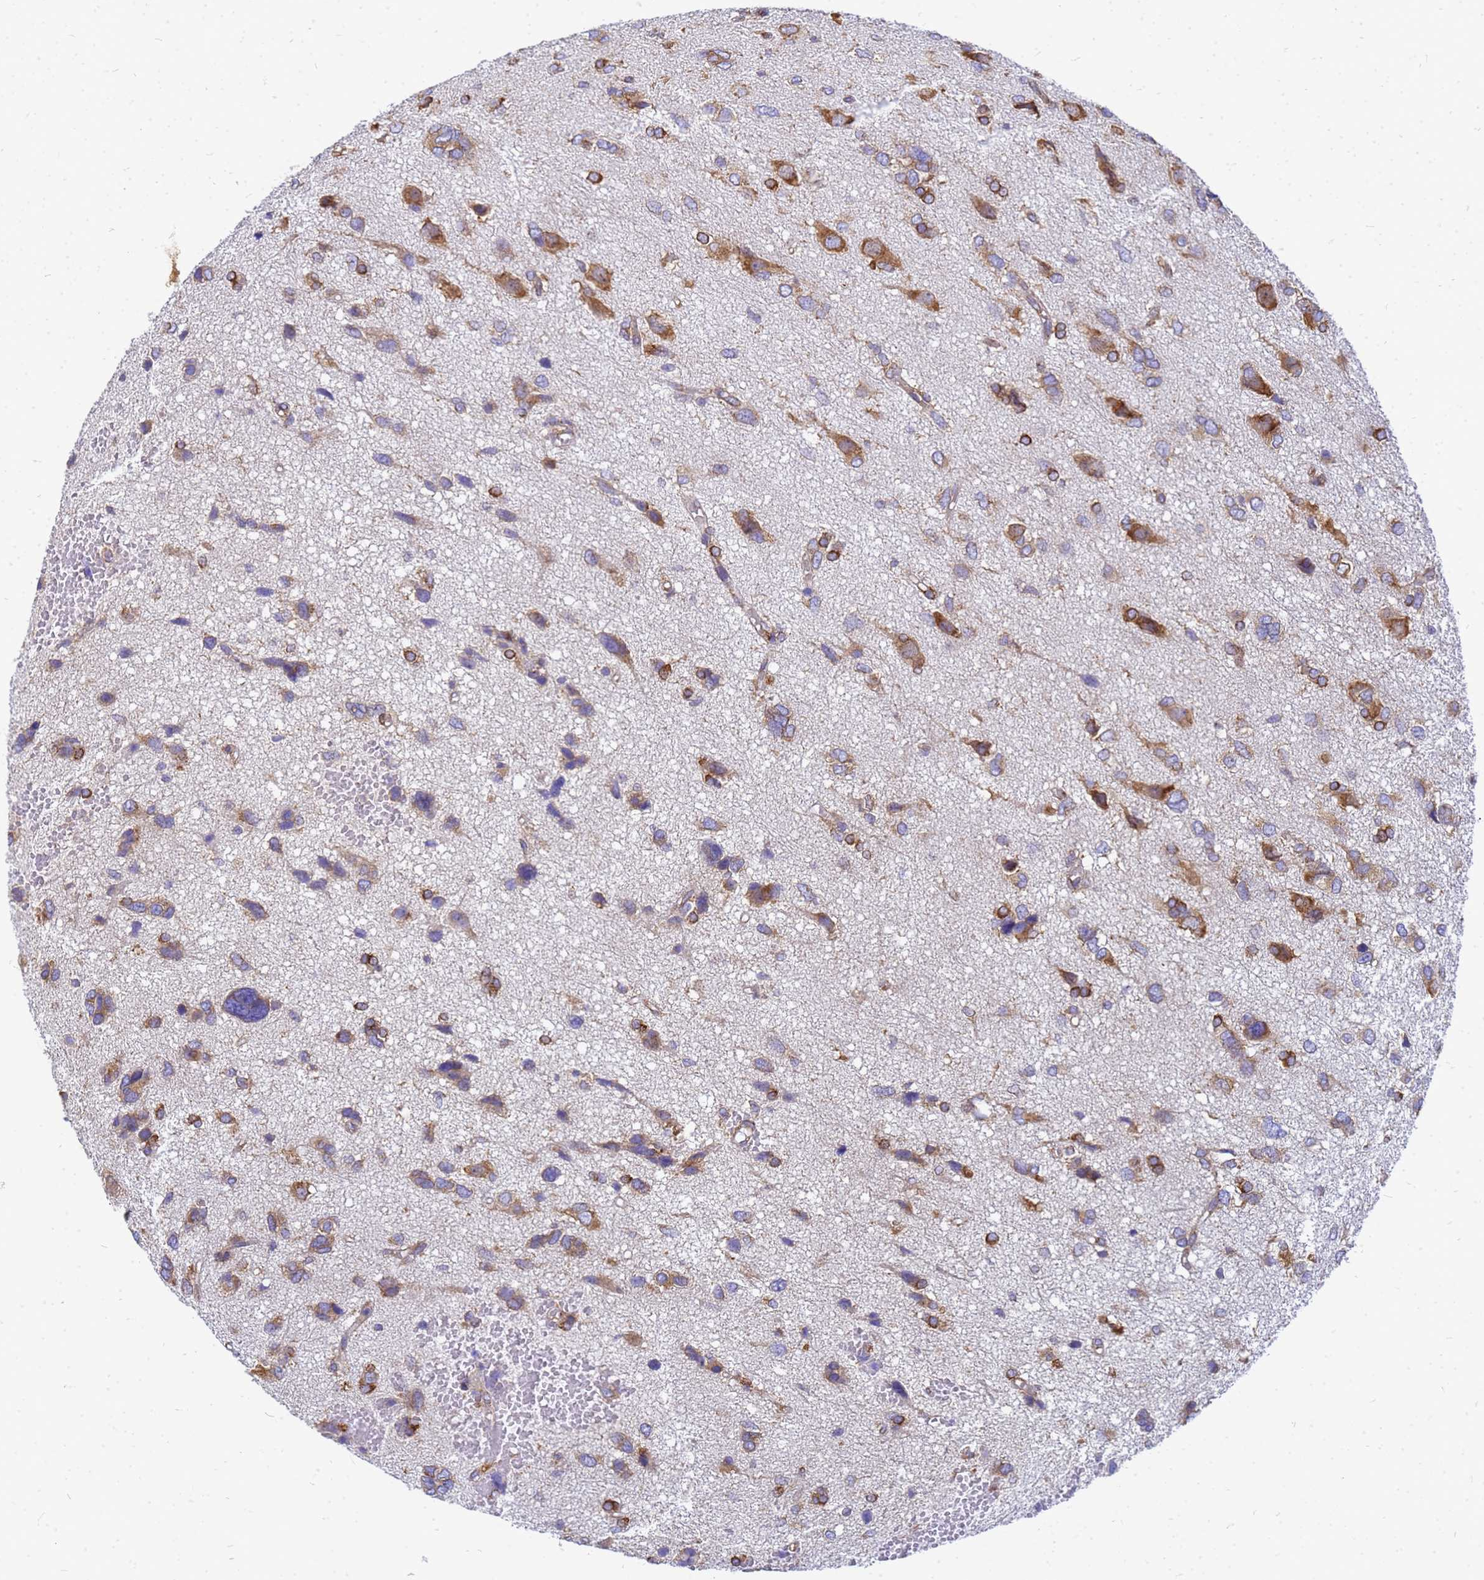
{"staining": {"intensity": "moderate", "quantity": ">75%", "location": "cytoplasmic/membranous"}, "tissue": "glioma", "cell_type": "Tumor cells", "image_type": "cancer", "snomed": [{"axis": "morphology", "description": "Glioma, malignant, High grade"}, {"axis": "topography", "description": "Brain"}], "caption": "Tumor cells display medium levels of moderate cytoplasmic/membranous expression in about >75% of cells in glioma. Nuclei are stained in blue.", "gene": "EEF1D", "patient": {"sex": "female", "age": 59}}